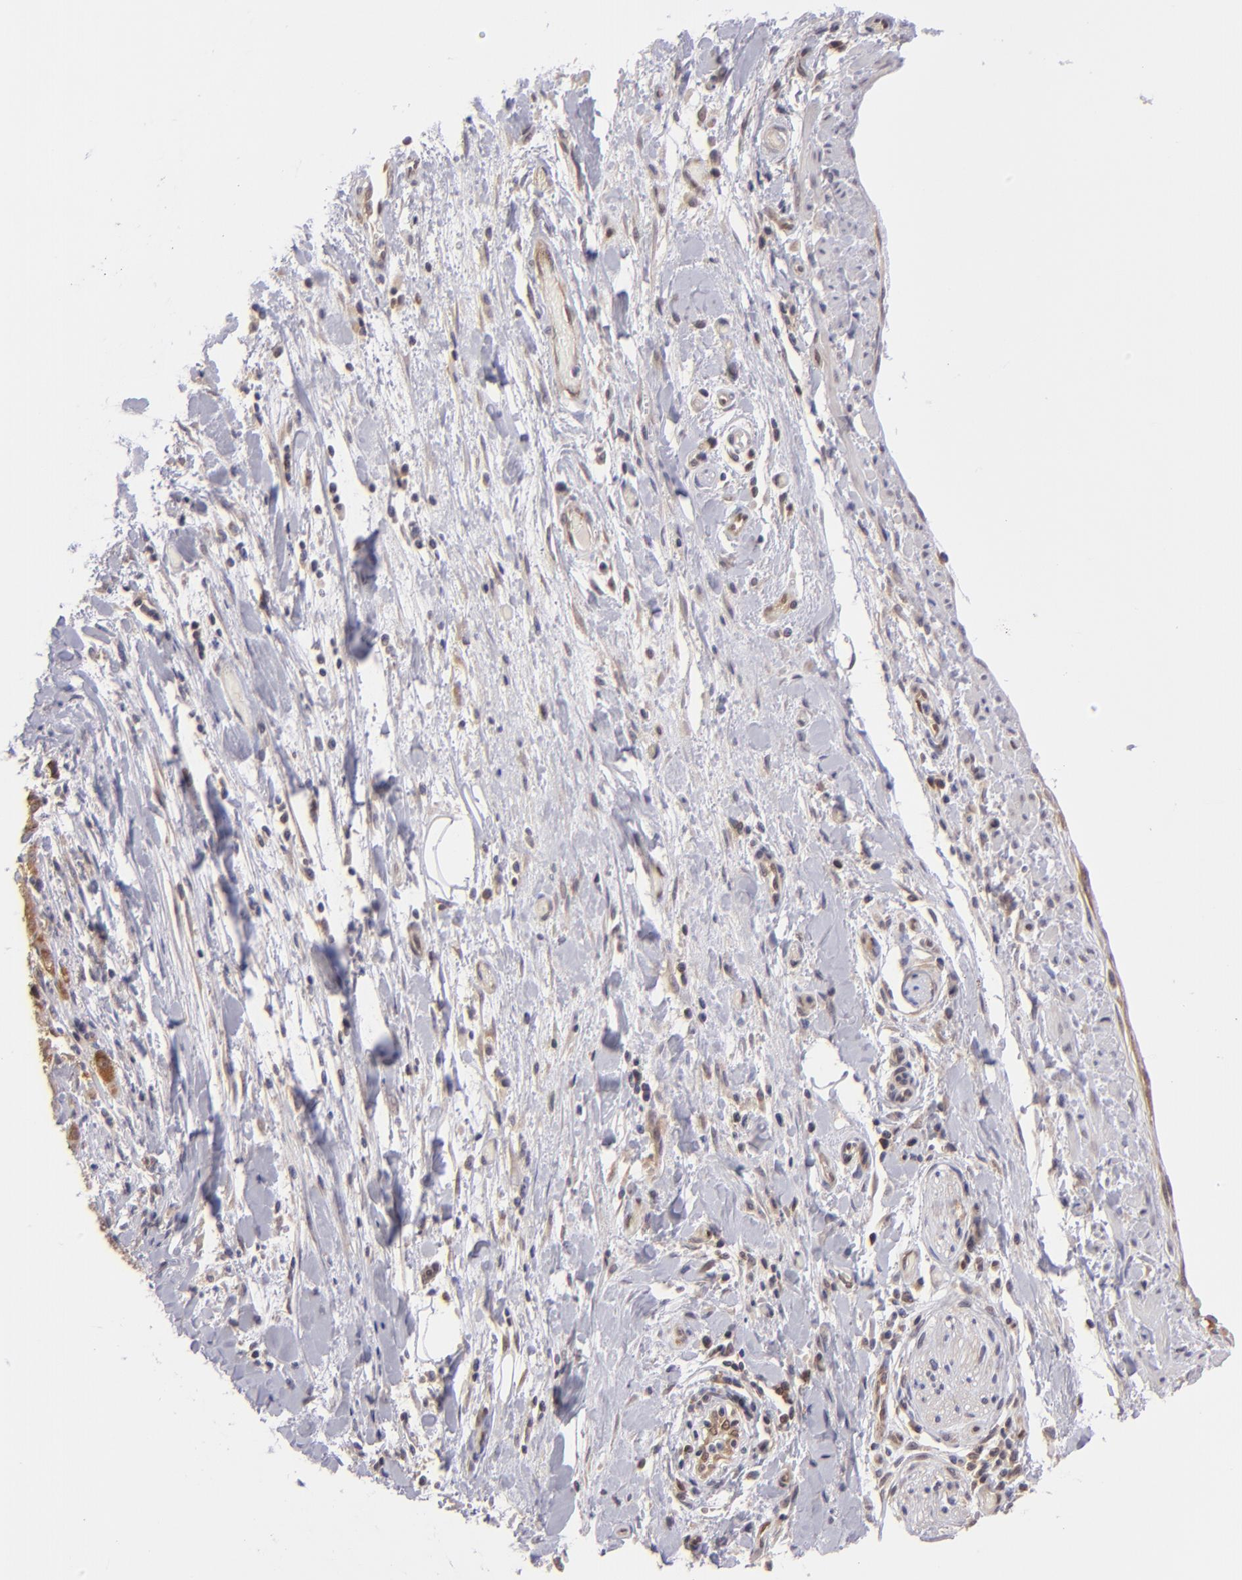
{"staining": {"intensity": "weak", "quantity": ">75%", "location": "cytoplasmic/membranous"}, "tissue": "pancreatic cancer", "cell_type": "Tumor cells", "image_type": "cancer", "snomed": [{"axis": "morphology", "description": "Adenocarcinoma, NOS"}, {"axis": "topography", "description": "Pancreas"}], "caption": "Human adenocarcinoma (pancreatic) stained for a protein (brown) shows weak cytoplasmic/membranous positive staining in approximately >75% of tumor cells.", "gene": "PTPN13", "patient": {"sex": "female", "age": 52}}